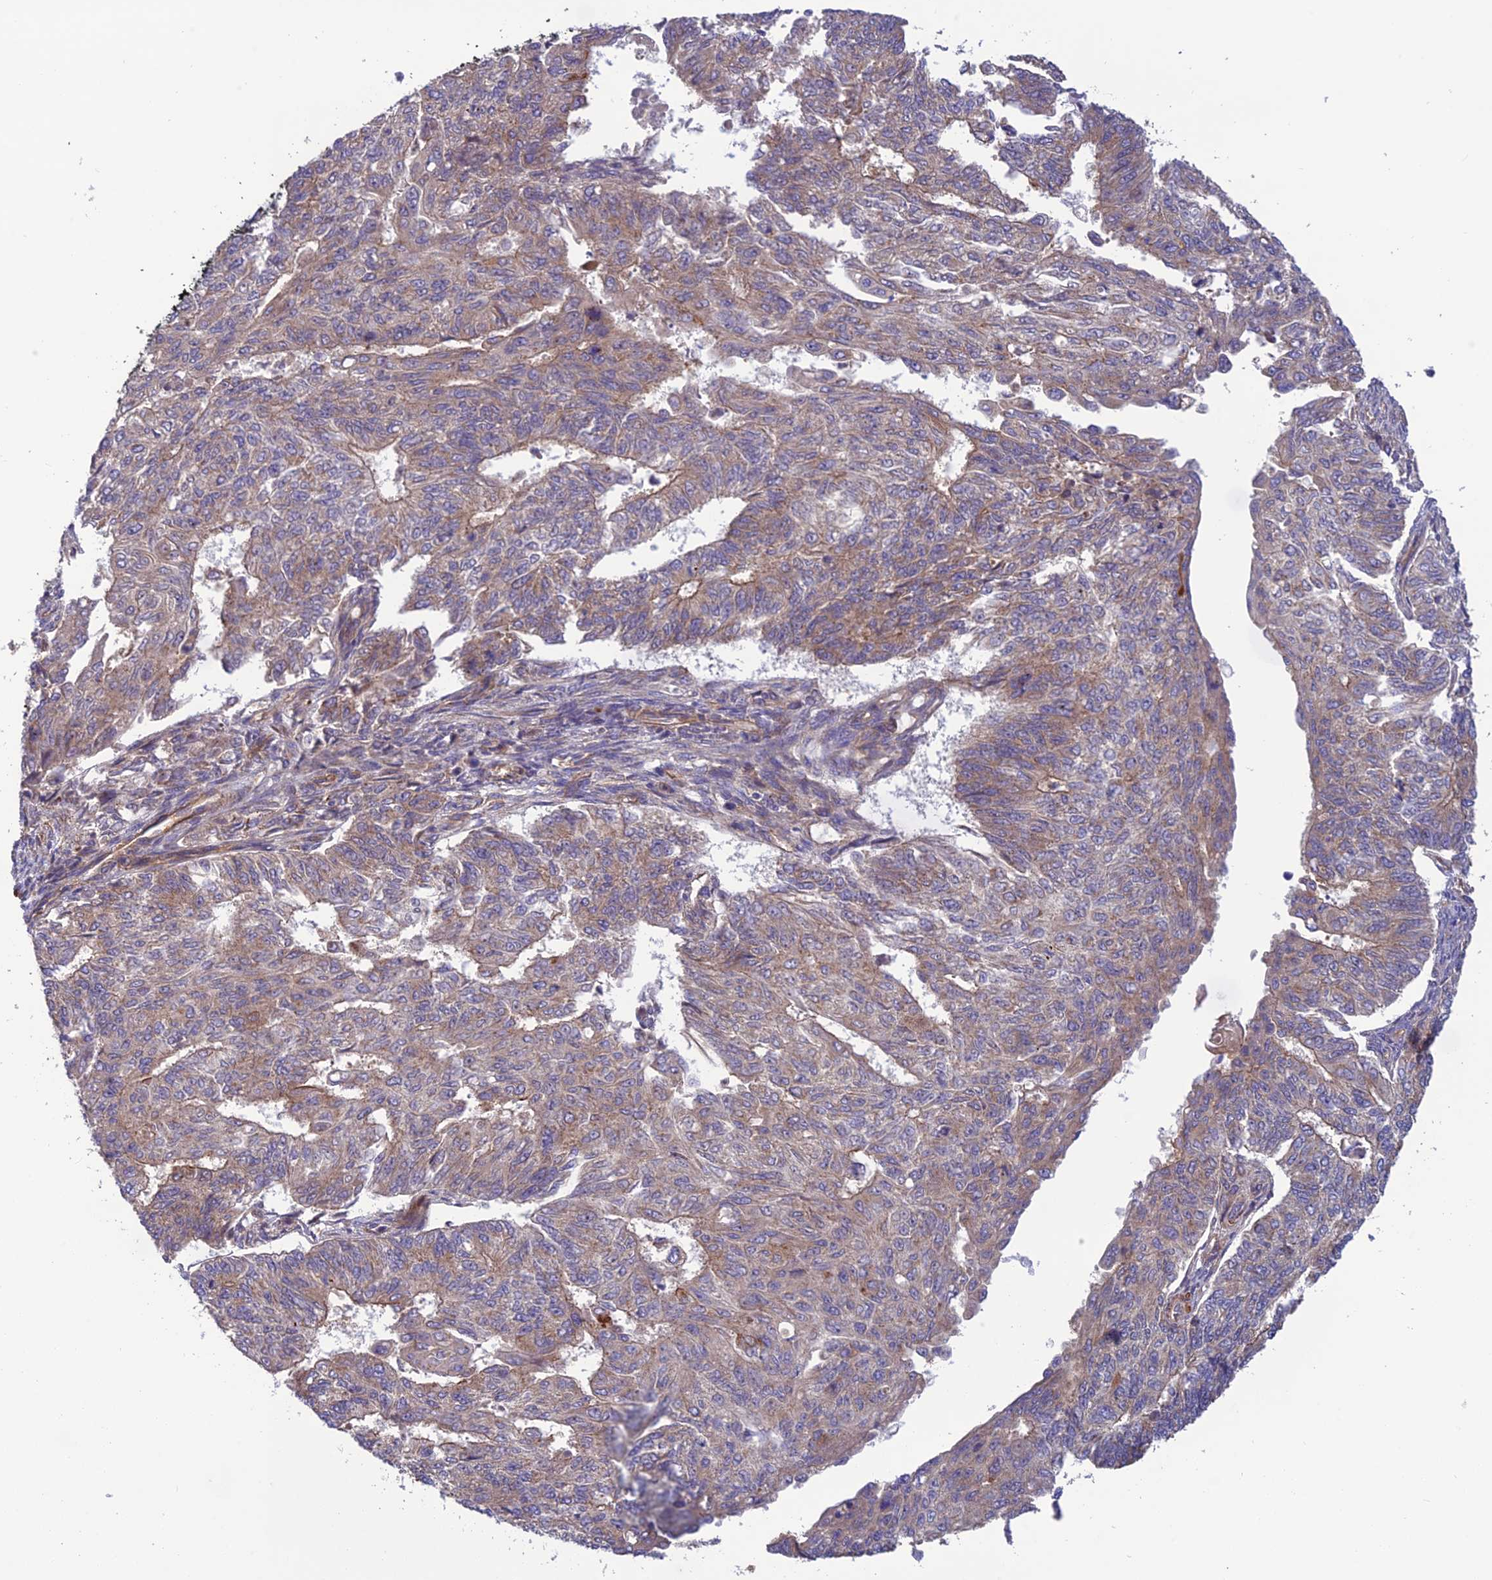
{"staining": {"intensity": "moderate", "quantity": ">75%", "location": "cytoplasmic/membranous"}, "tissue": "endometrial cancer", "cell_type": "Tumor cells", "image_type": "cancer", "snomed": [{"axis": "morphology", "description": "Adenocarcinoma, NOS"}, {"axis": "topography", "description": "Endometrium"}], "caption": "Immunohistochemistry (IHC) photomicrograph of human endometrial cancer (adenocarcinoma) stained for a protein (brown), which demonstrates medium levels of moderate cytoplasmic/membranous positivity in approximately >75% of tumor cells.", "gene": "ADAMTS15", "patient": {"sex": "female", "age": 32}}